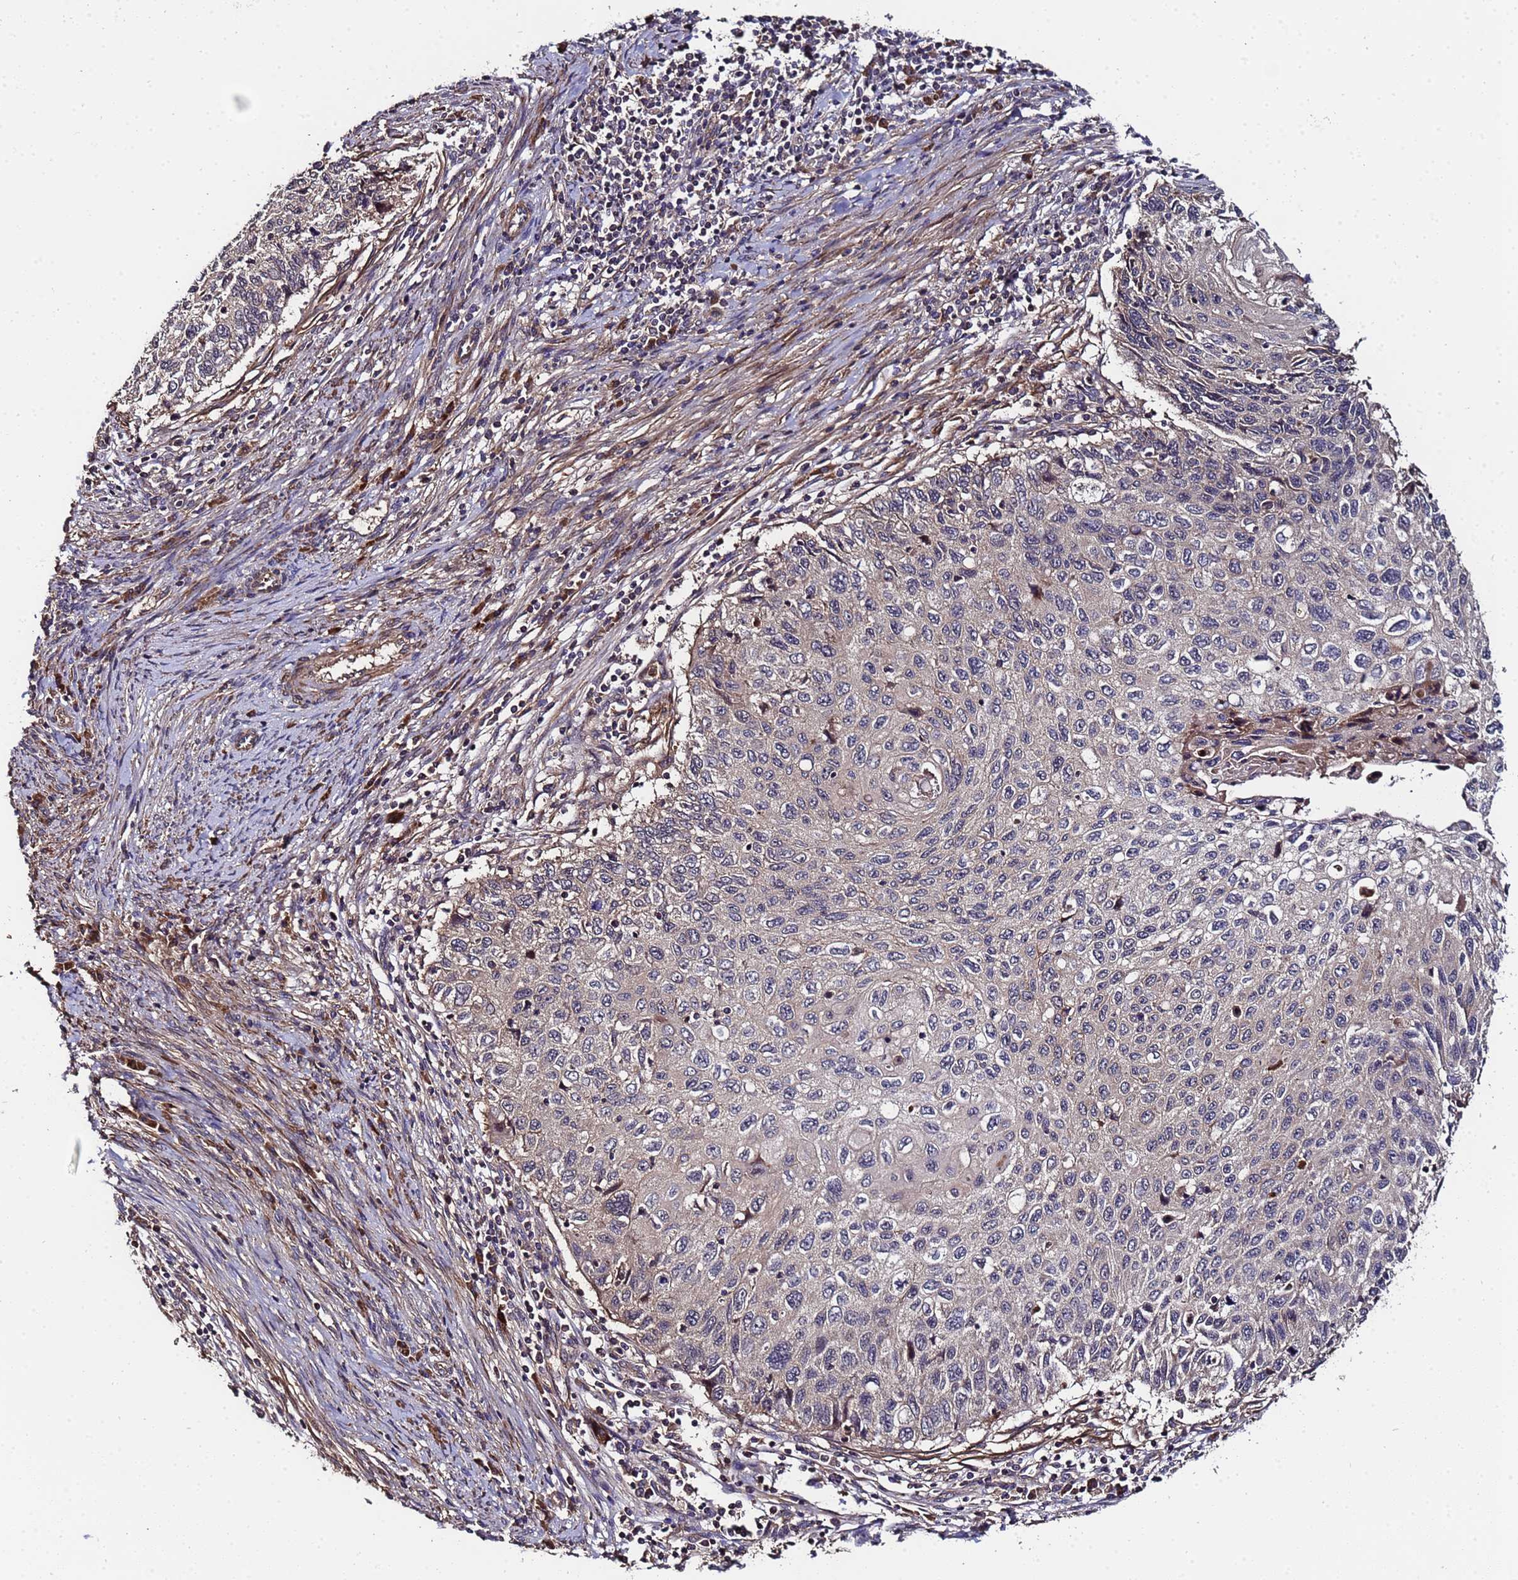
{"staining": {"intensity": "negative", "quantity": "none", "location": "none"}, "tissue": "cervical cancer", "cell_type": "Tumor cells", "image_type": "cancer", "snomed": [{"axis": "morphology", "description": "Squamous cell carcinoma, NOS"}, {"axis": "topography", "description": "Cervix"}], "caption": "The immunohistochemistry (IHC) photomicrograph has no significant expression in tumor cells of cervical cancer (squamous cell carcinoma) tissue.", "gene": "GSTCD", "patient": {"sex": "female", "age": 70}}